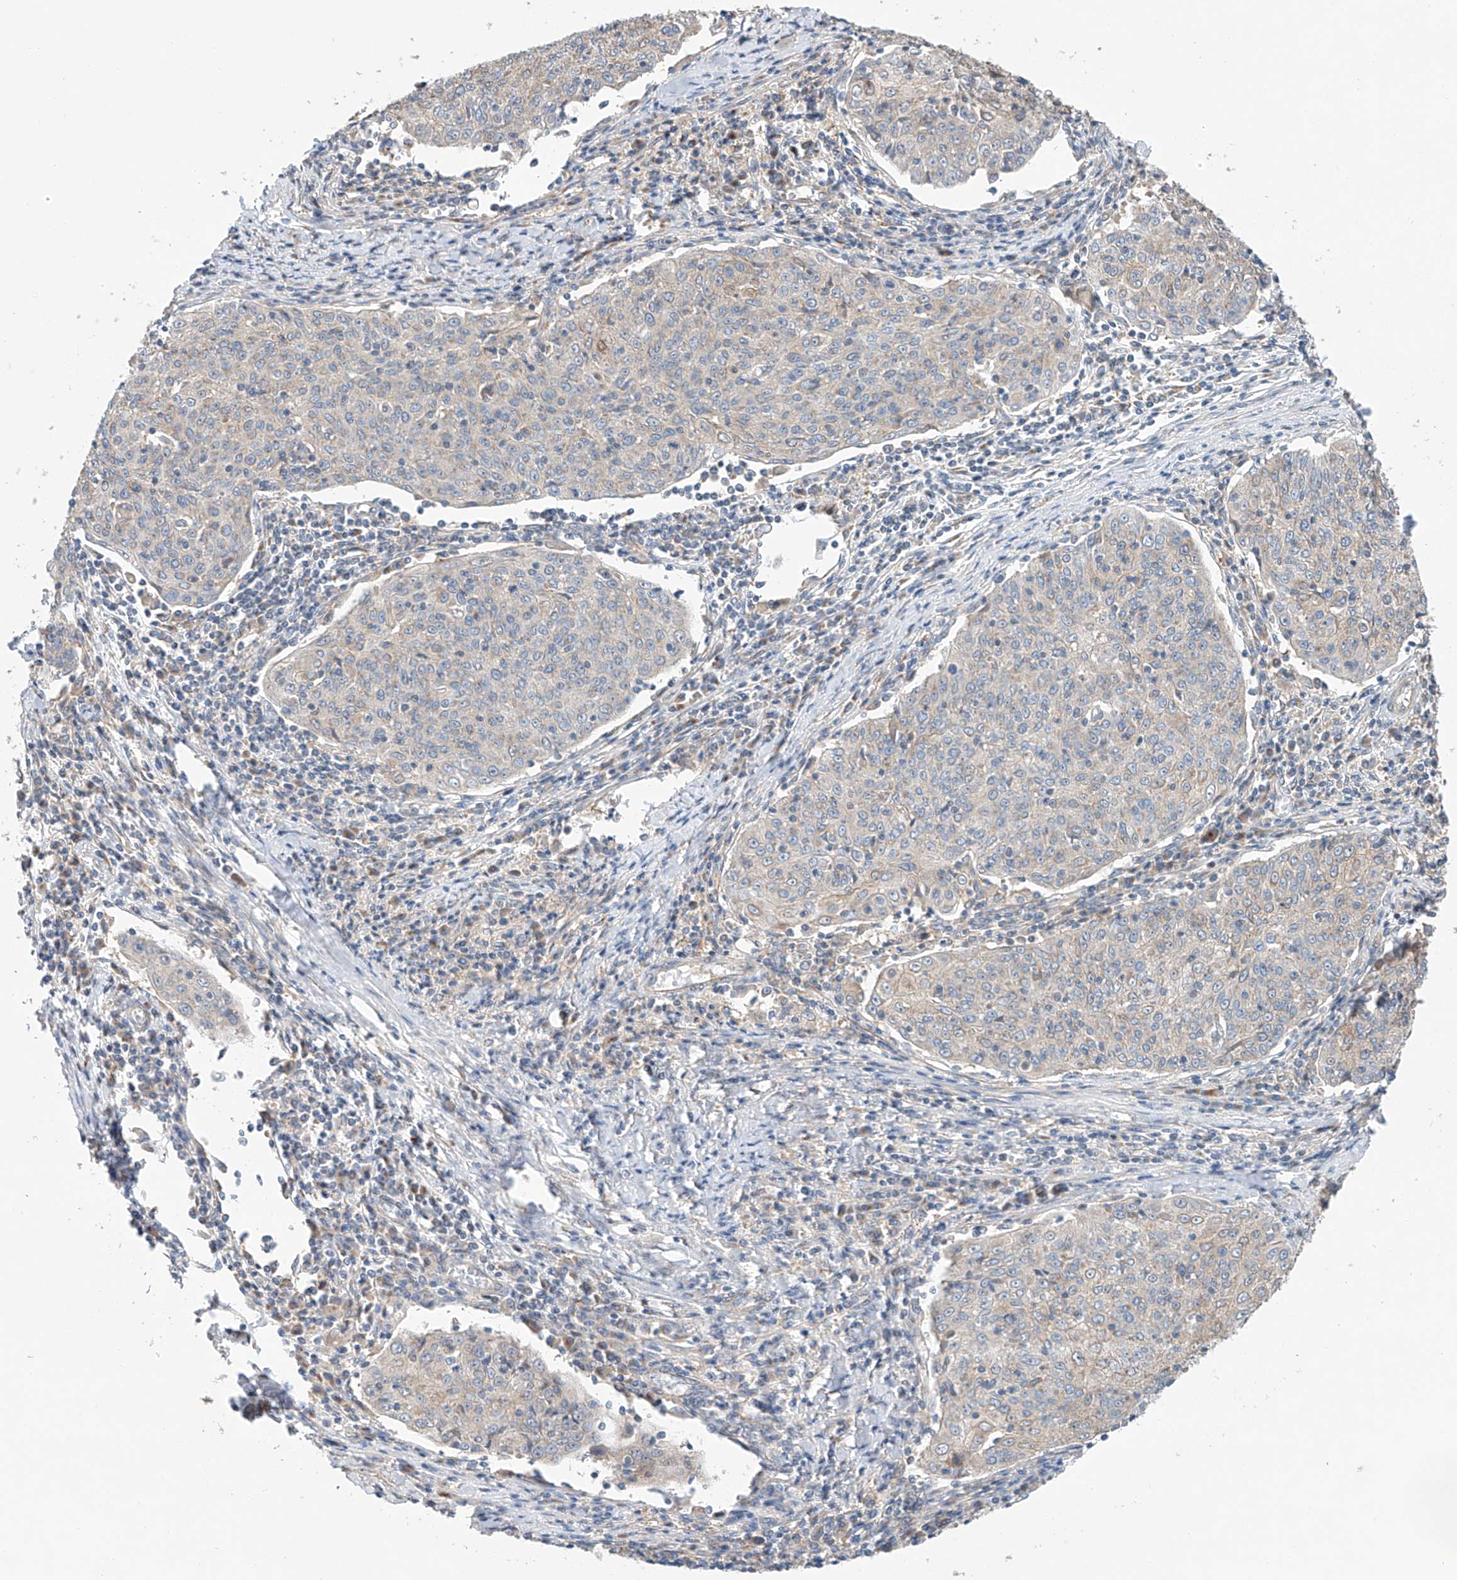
{"staining": {"intensity": "weak", "quantity": "<25%", "location": "cytoplasmic/membranous"}, "tissue": "cervical cancer", "cell_type": "Tumor cells", "image_type": "cancer", "snomed": [{"axis": "morphology", "description": "Squamous cell carcinoma, NOS"}, {"axis": "topography", "description": "Cervix"}], "caption": "Human squamous cell carcinoma (cervical) stained for a protein using IHC displays no positivity in tumor cells.", "gene": "SLC22A7", "patient": {"sex": "female", "age": 48}}